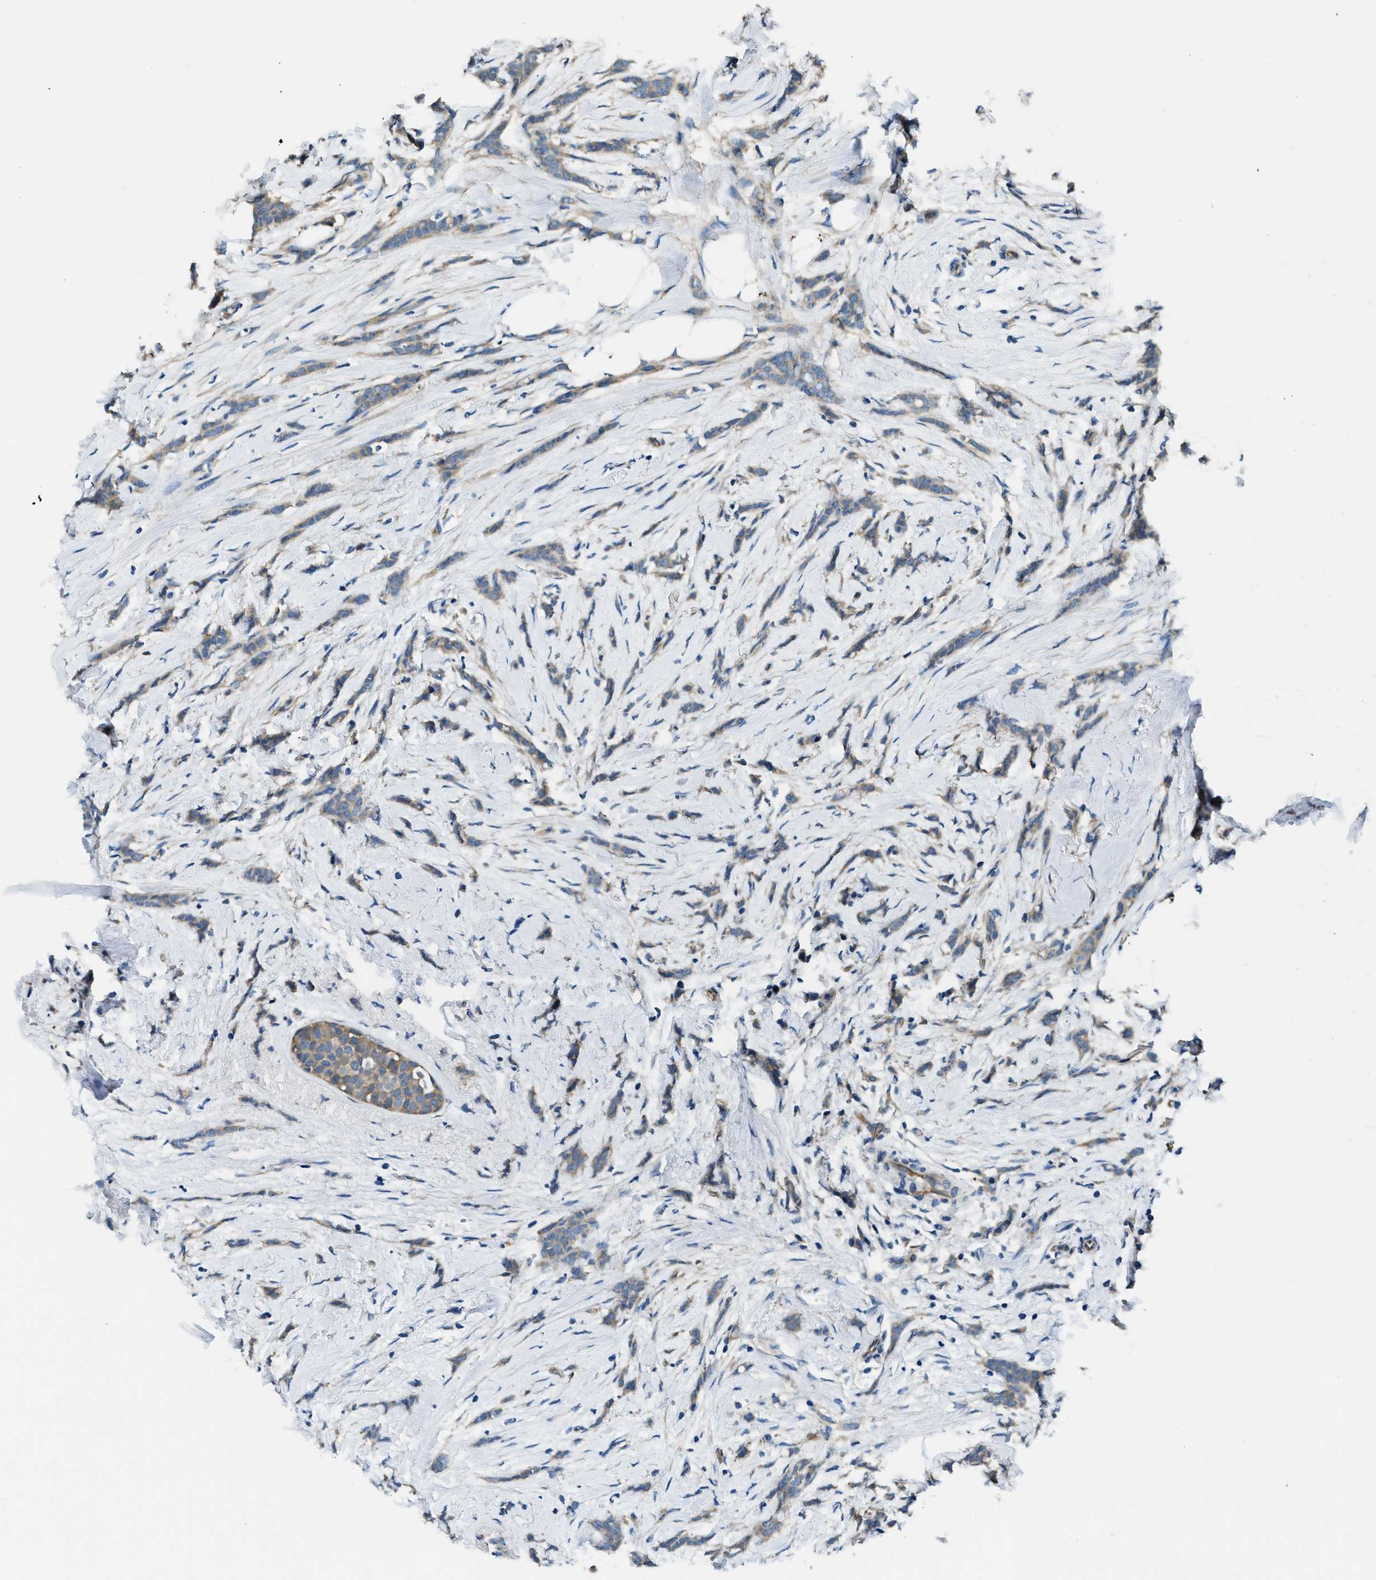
{"staining": {"intensity": "weak", "quantity": ">75%", "location": "cytoplasmic/membranous"}, "tissue": "breast cancer", "cell_type": "Tumor cells", "image_type": "cancer", "snomed": [{"axis": "morphology", "description": "Lobular carcinoma, in situ"}, {"axis": "morphology", "description": "Lobular carcinoma"}, {"axis": "topography", "description": "Breast"}], "caption": "There is low levels of weak cytoplasmic/membranous positivity in tumor cells of breast cancer (lobular carcinoma in situ), as demonstrated by immunohistochemical staining (brown color).", "gene": "SLC19A2", "patient": {"sex": "female", "age": 41}}